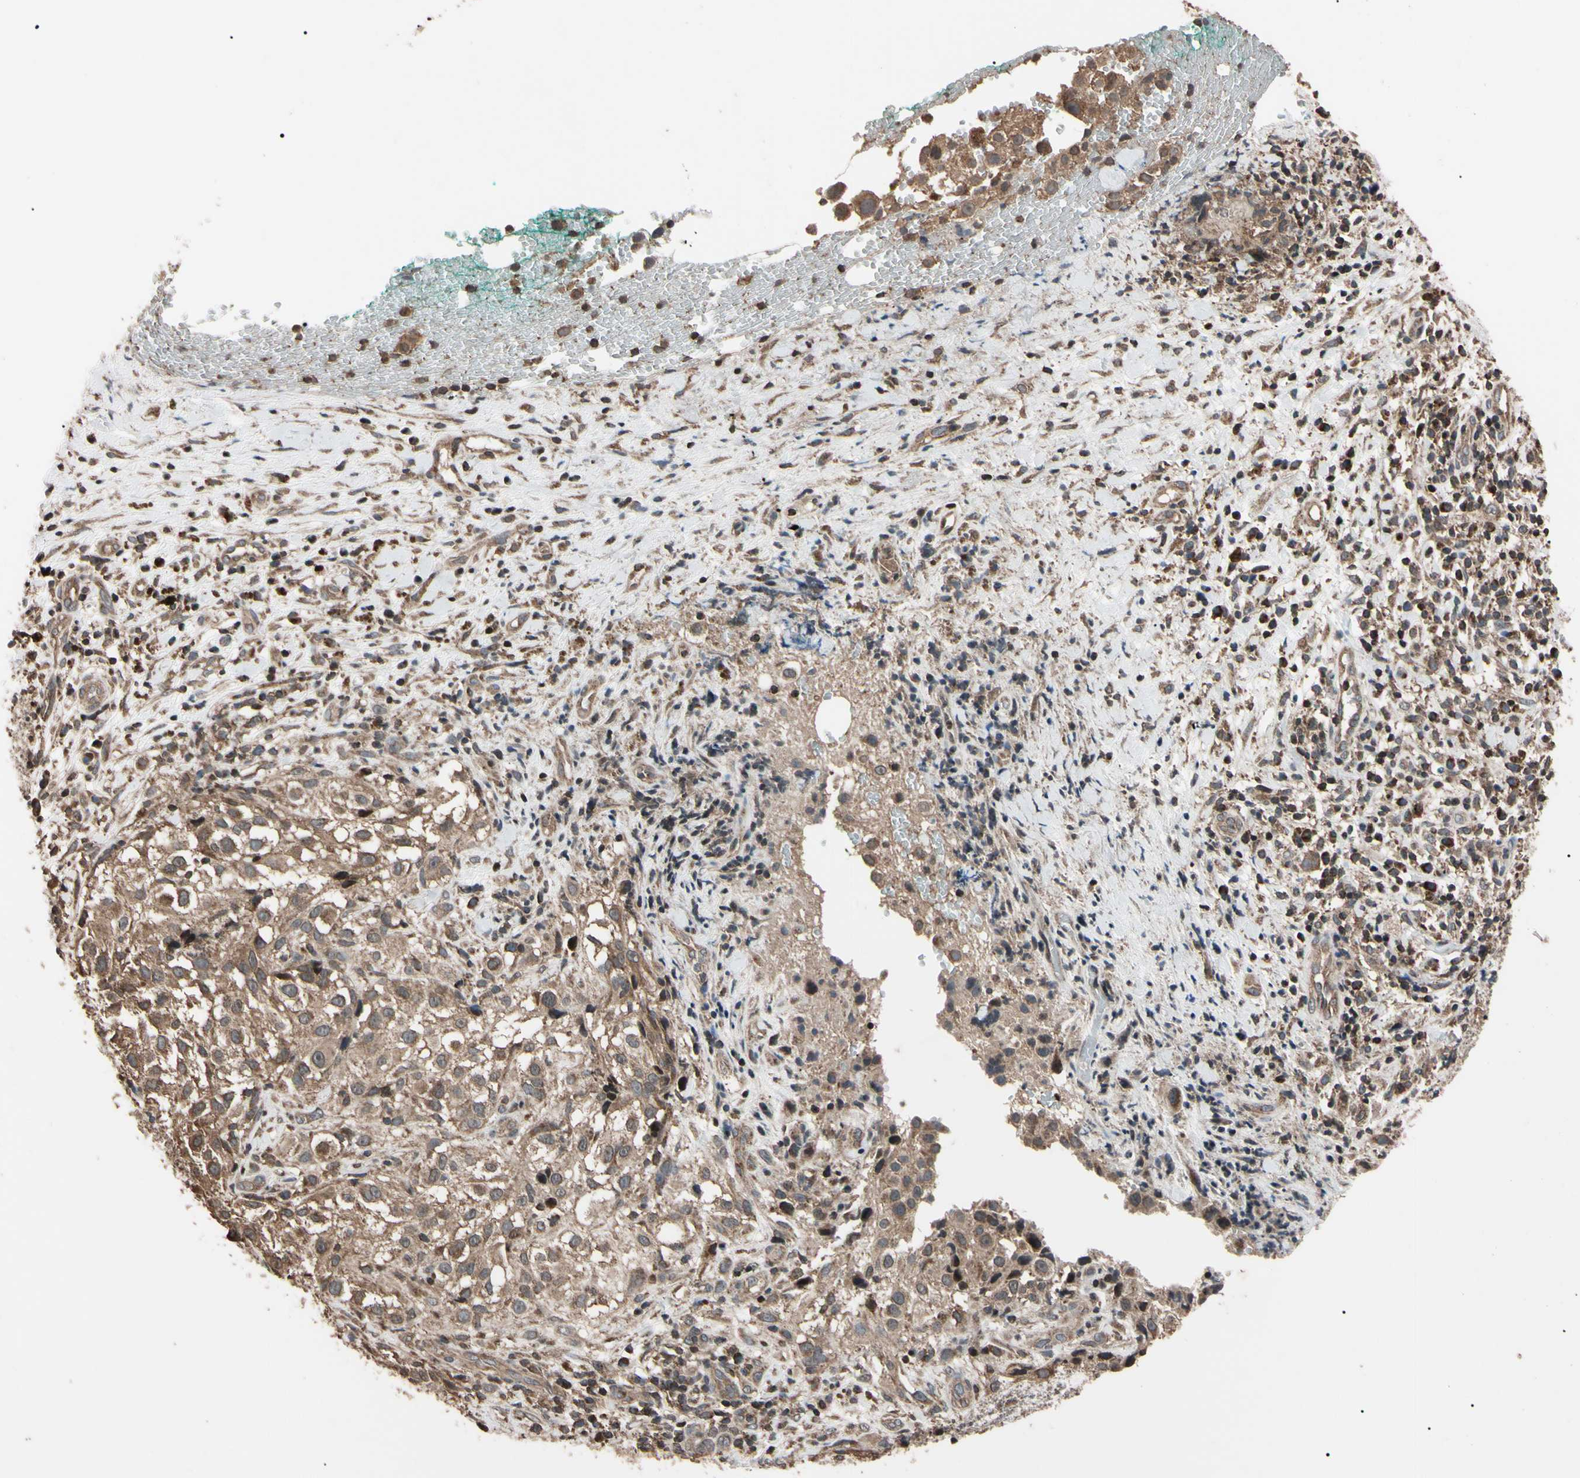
{"staining": {"intensity": "weak", "quantity": ">75%", "location": "cytoplasmic/membranous"}, "tissue": "melanoma", "cell_type": "Tumor cells", "image_type": "cancer", "snomed": [{"axis": "morphology", "description": "Necrosis, NOS"}, {"axis": "morphology", "description": "Malignant melanoma, NOS"}, {"axis": "topography", "description": "Skin"}], "caption": "Immunohistochemistry micrograph of malignant melanoma stained for a protein (brown), which exhibits low levels of weak cytoplasmic/membranous positivity in about >75% of tumor cells.", "gene": "TNFRSF1A", "patient": {"sex": "female", "age": 87}}